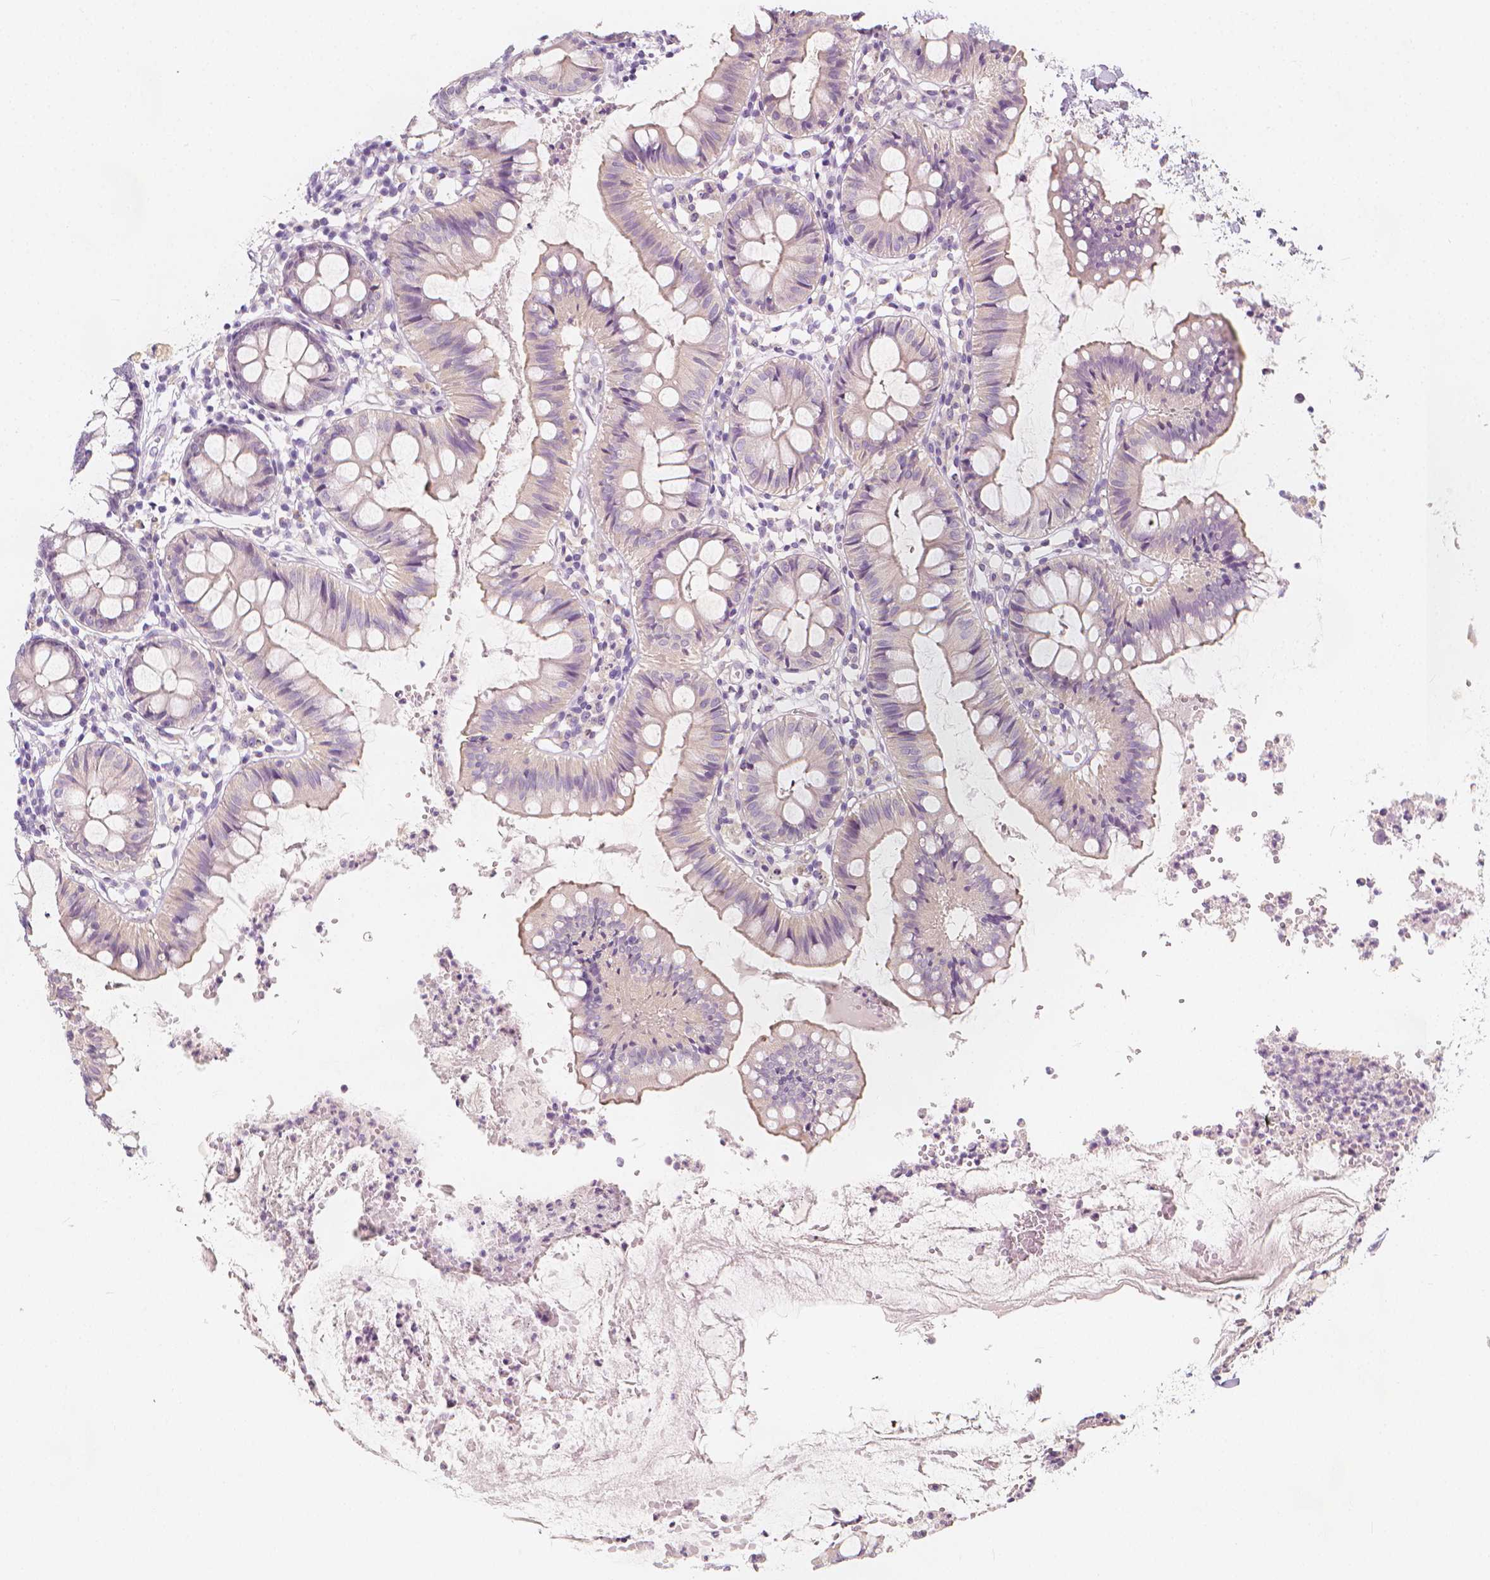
{"staining": {"intensity": "negative", "quantity": "none", "location": "none"}, "tissue": "colon", "cell_type": "Endothelial cells", "image_type": "normal", "snomed": [{"axis": "morphology", "description": "Normal tissue, NOS"}, {"axis": "topography", "description": "Colon"}], "caption": "This is a image of IHC staining of normal colon, which shows no positivity in endothelial cells.", "gene": "RBFOX1", "patient": {"sex": "female", "age": 84}}